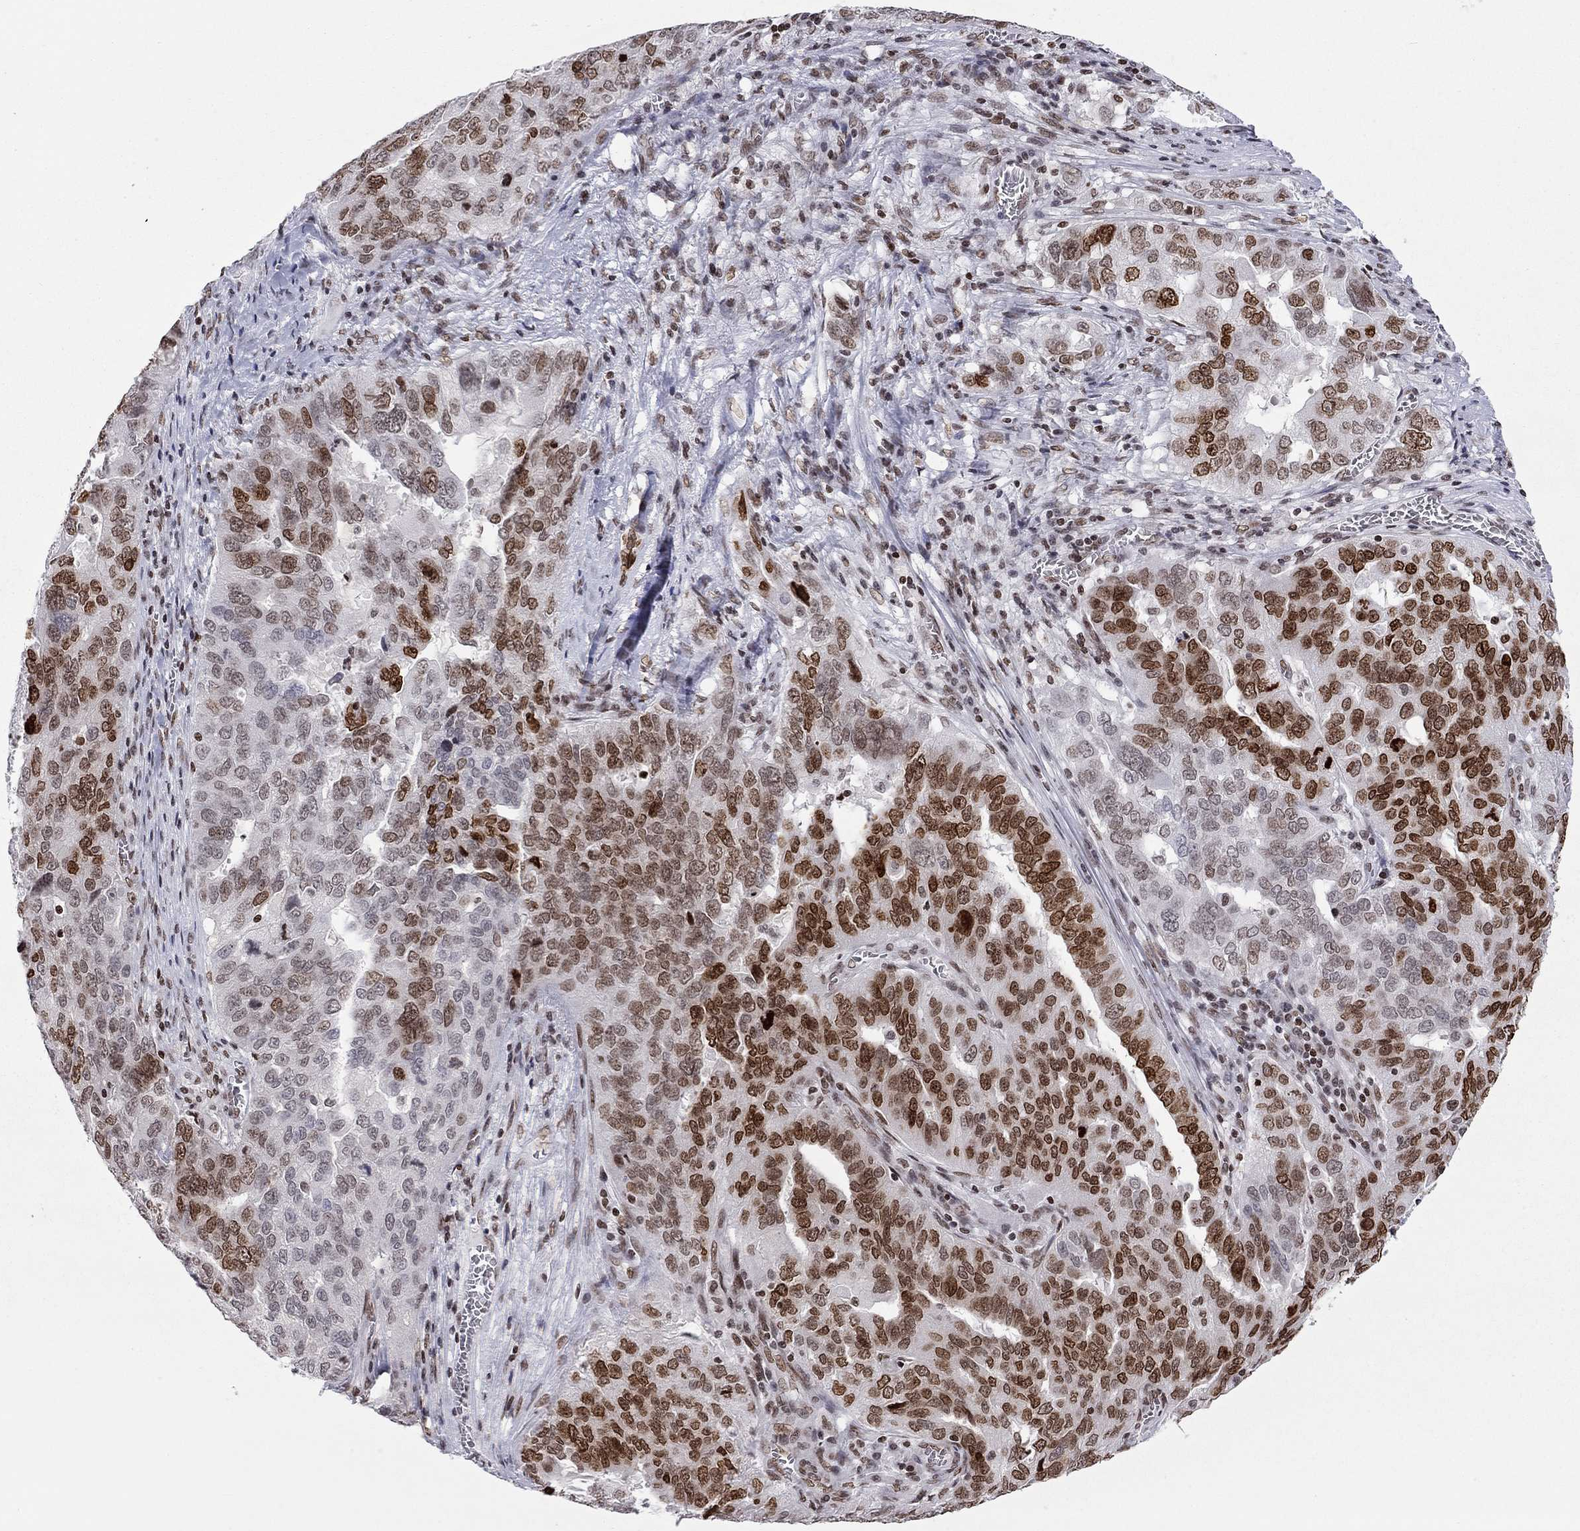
{"staining": {"intensity": "strong", "quantity": "25%-75%", "location": "nuclear"}, "tissue": "ovarian cancer", "cell_type": "Tumor cells", "image_type": "cancer", "snomed": [{"axis": "morphology", "description": "Carcinoma, endometroid"}, {"axis": "topography", "description": "Soft tissue"}, {"axis": "topography", "description": "Ovary"}], "caption": "Immunohistochemical staining of ovarian endometroid carcinoma displays strong nuclear protein positivity in approximately 25%-75% of tumor cells.", "gene": "H2AX", "patient": {"sex": "female", "age": 52}}